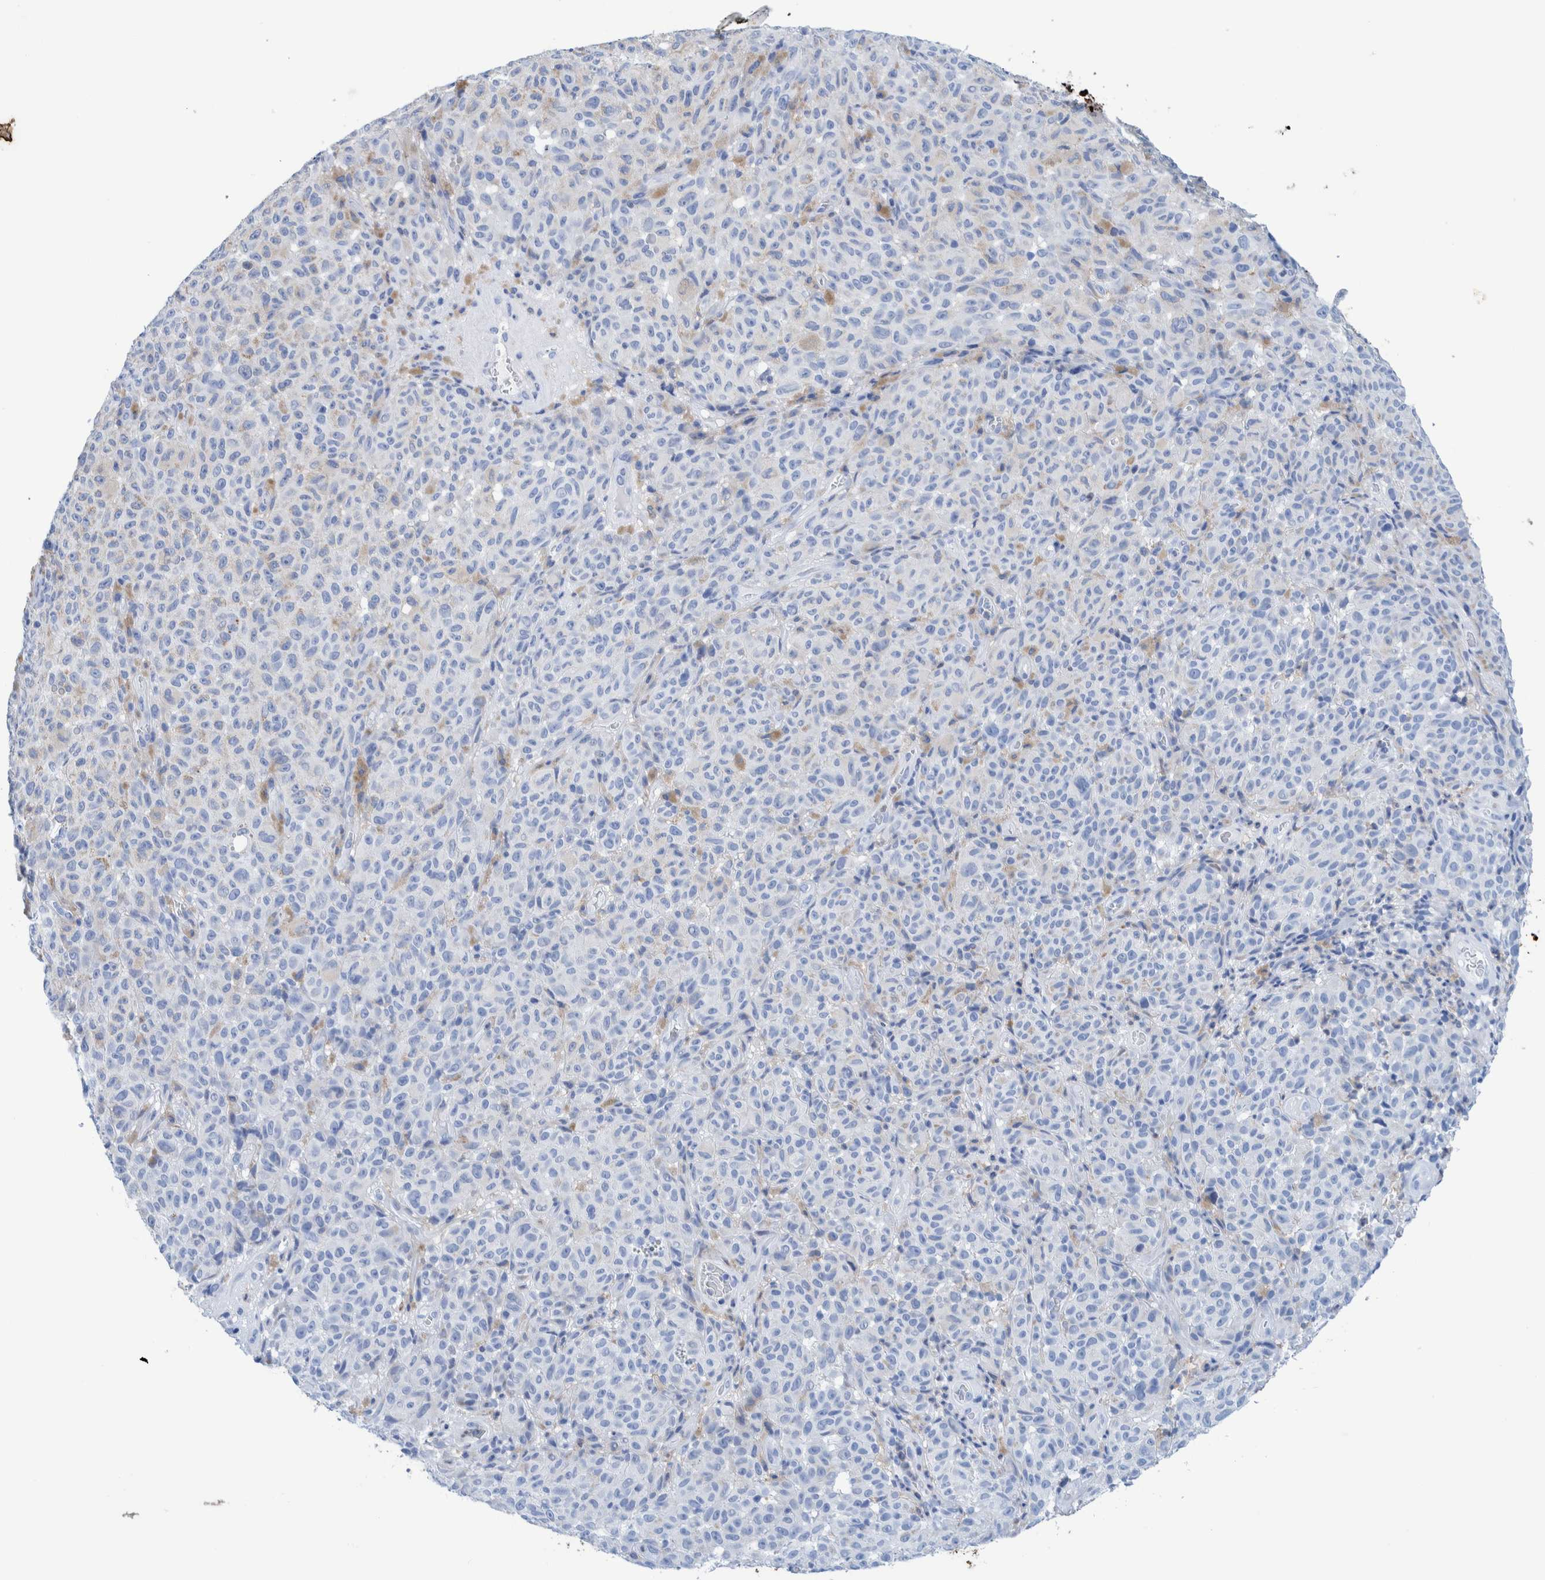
{"staining": {"intensity": "negative", "quantity": "none", "location": "none"}, "tissue": "melanoma", "cell_type": "Tumor cells", "image_type": "cancer", "snomed": [{"axis": "morphology", "description": "Malignant melanoma, NOS"}, {"axis": "topography", "description": "Skin"}], "caption": "Image shows no protein staining in tumor cells of melanoma tissue.", "gene": "KRT14", "patient": {"sex": "female", "age": 82}}